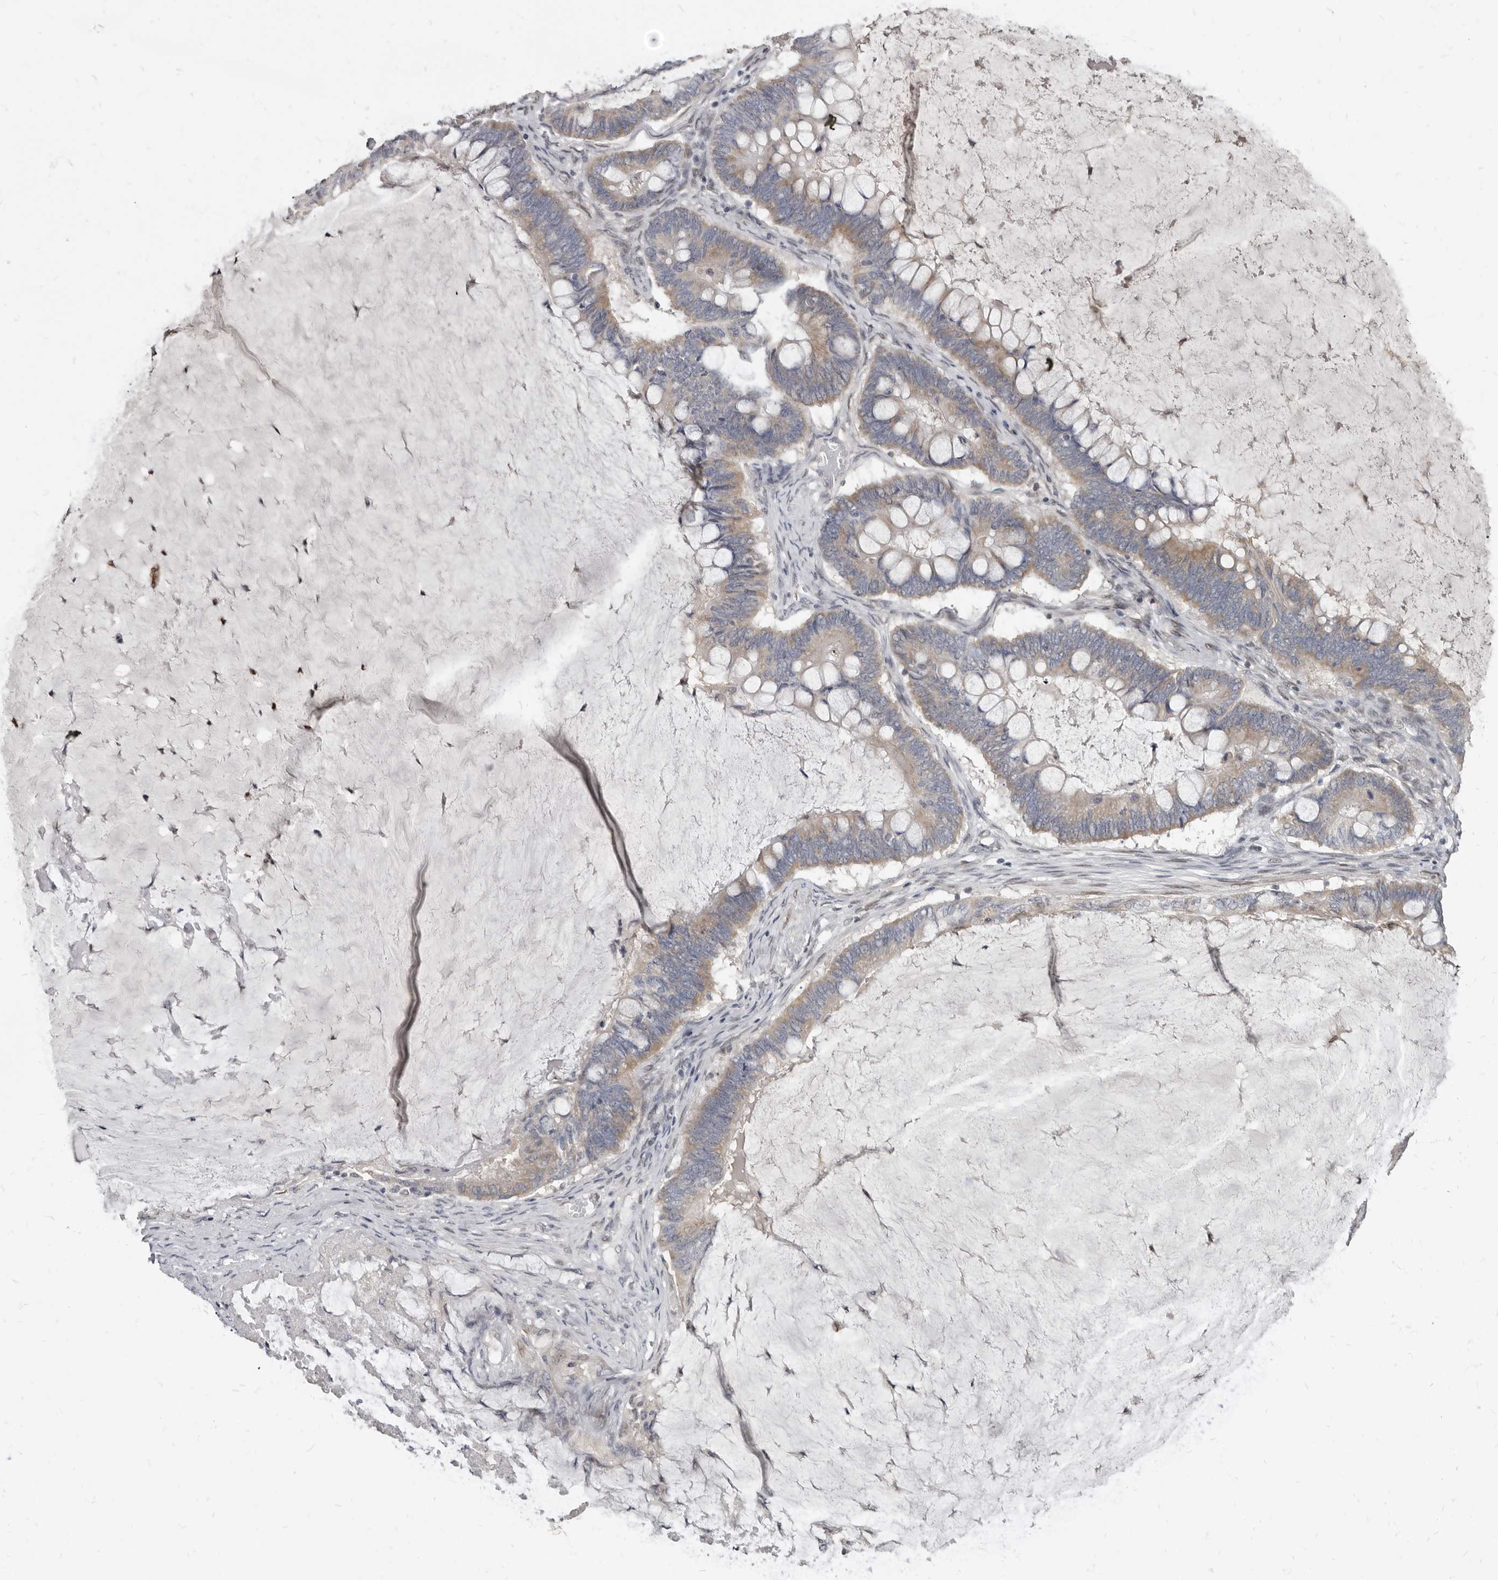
{"staining": {"intensity": "weak", "quantity": "25%-75%", "location": "cytoplasmic/membranous"}, "tissue": "ovarian cancer", "cell_type": "Tumor cells", "image_type": "cancer", "snomed": [{"axis": "morphology", "description": "Cystadenocarcinoma, mucinous, NOS"}, {"axis": "topography", "description": "Ovary"}], "caption": "High-magnification brightfield microscopy of ovarian cancer stained with DAB (brown) and counterstained with hematoxylin (blue). tumor cells exhibit weak cytoplasmic/membranous expression is present in about25%-75% of cells. Immunohistochemistry (ihc) stains the protein of interest in brown and the nuclei are stained blue.", "gene": "MRGPRF", "patient": {"sex": "female", "age": 61}}